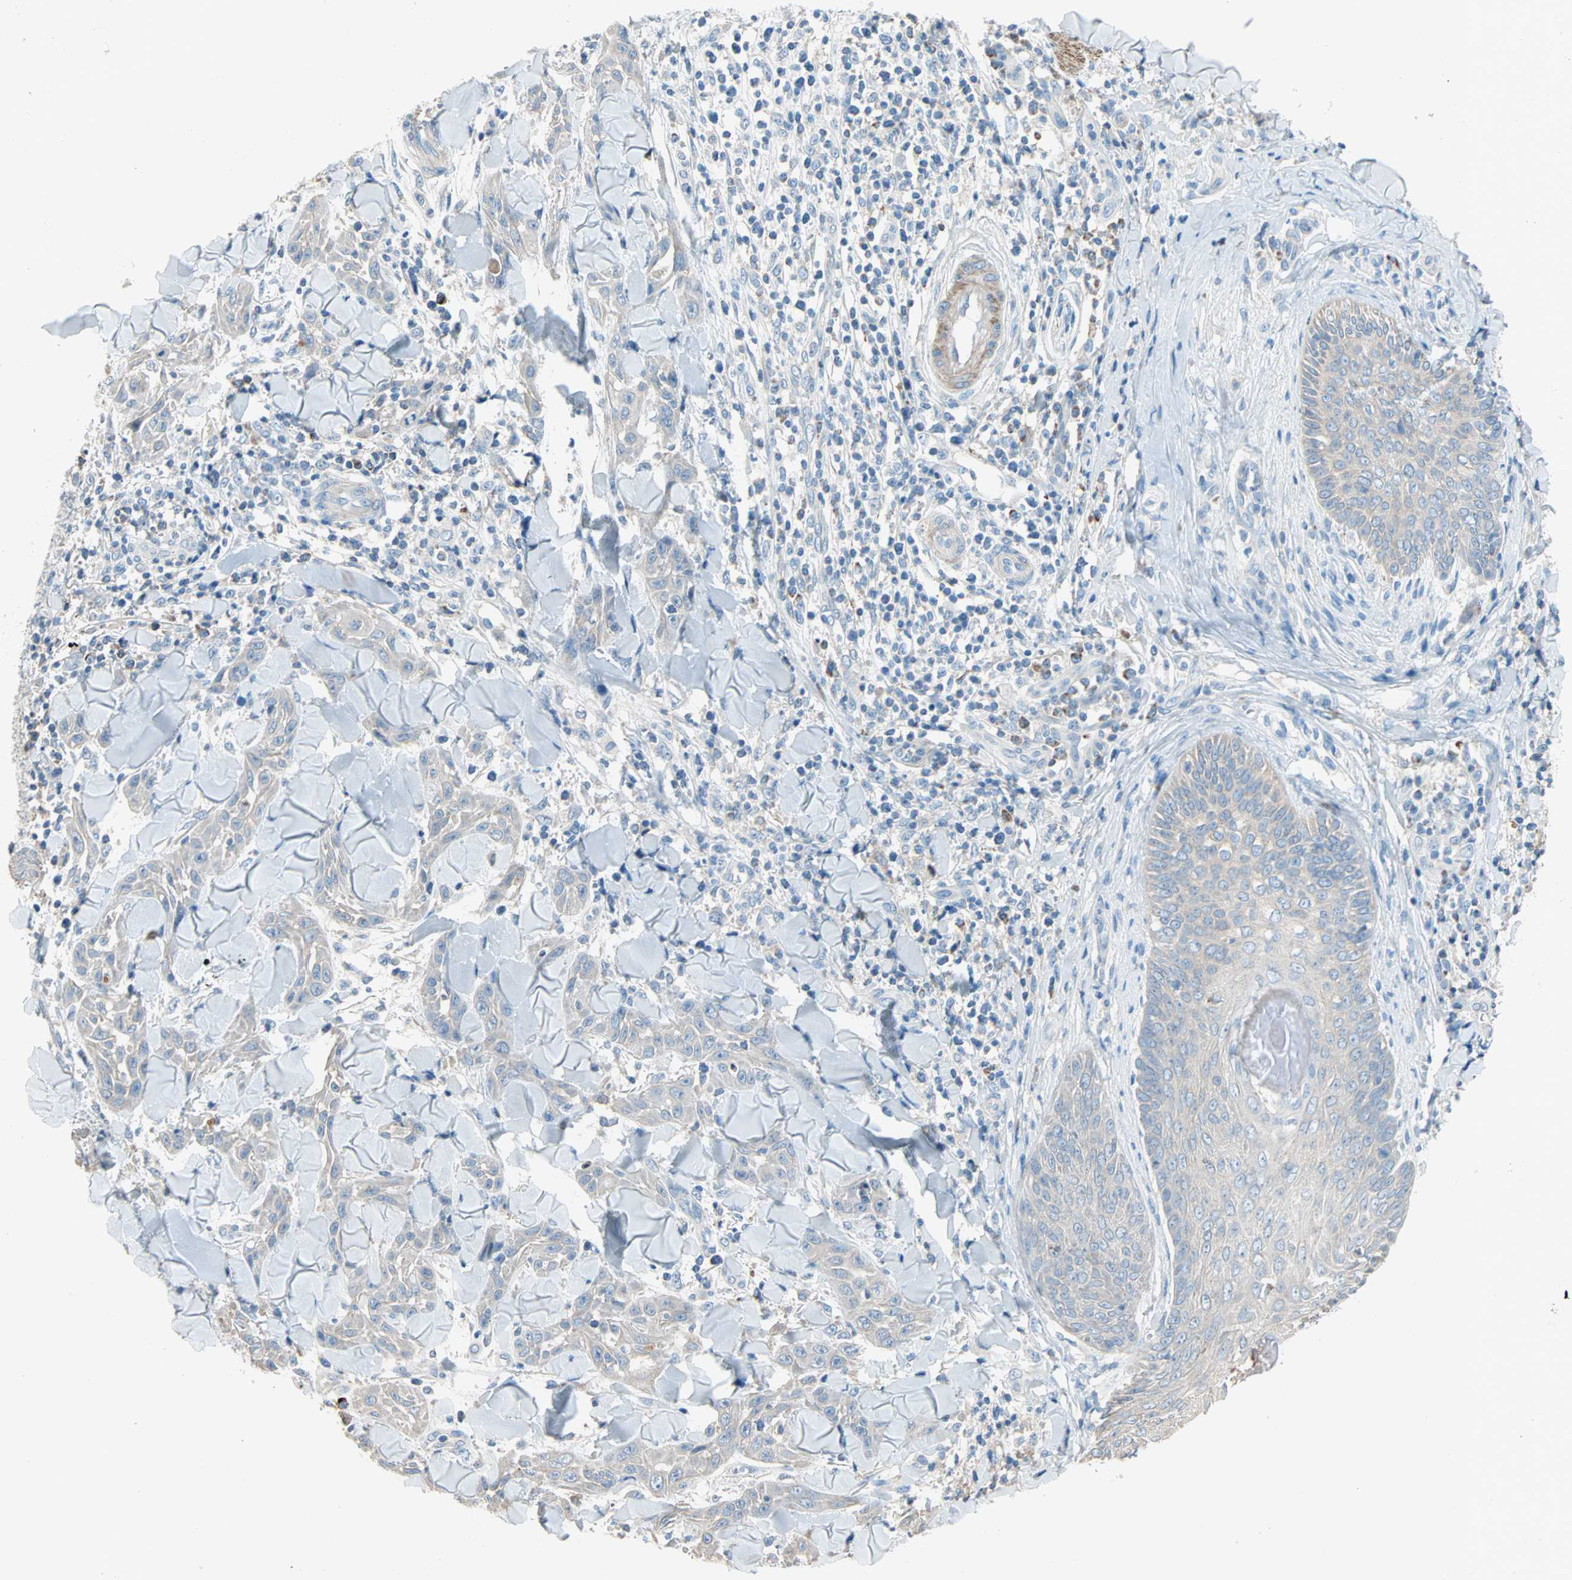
{"staining": {"intensity": "negative", "quantity": "none", "location": "none"}, "tissue": "skin cancer", "cell_type": "Tumor cells", "image_type": "cancer", "snomed": [{"axis": "morphology", "description": "Squamous cell carcinoma, NOS"}, {"axis": "topography", "description": "Skin"}], "caption": "Tumor cells are negative for protein expression in human squamous cell carcinoma (skin). (Immunohistochemistry (ihc), brightfield microscopy, high magnification).", "gene": "ACVRL1", "patient": {"sex": "male", "age": 24}}